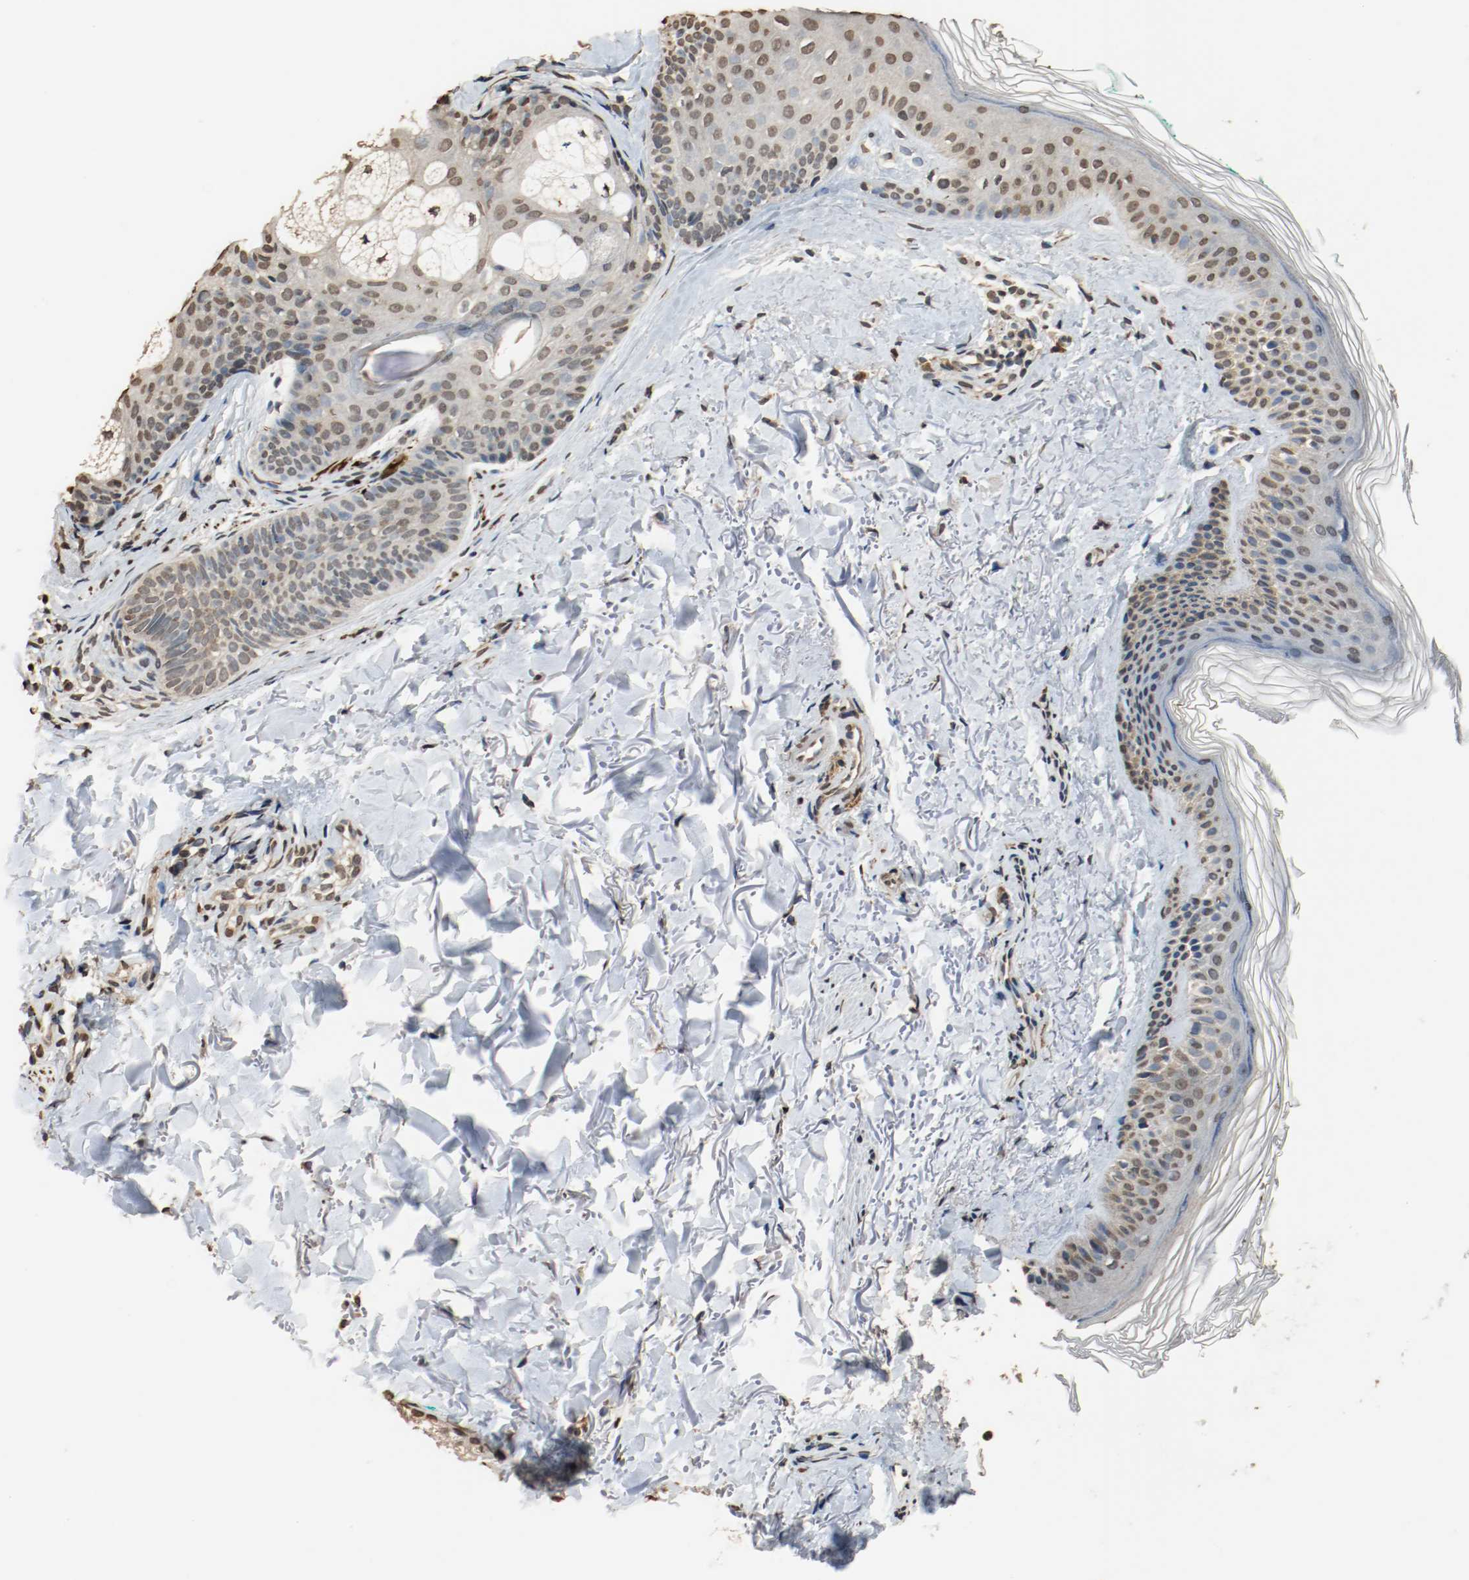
{"staining": {"intensity": "moderate", "quantity": ">75%", "location": "nuclear"}, "tissue": "skin", "cell_type": "Fibroblasts", "image_type": "normal", "snomed": [{"axis": "morphology", "description": "Normal tissue, NOS"}, {"axis": "topography", "description": "Skin"}], "caption": "High-power microscopy captured an IHC photomicrograph of unremarkable skin, revealing moderate nuclear staining in about >75% of fibroblasts.", "gene": "RTN4", "patient": {"sex": "male", "age": 71}}